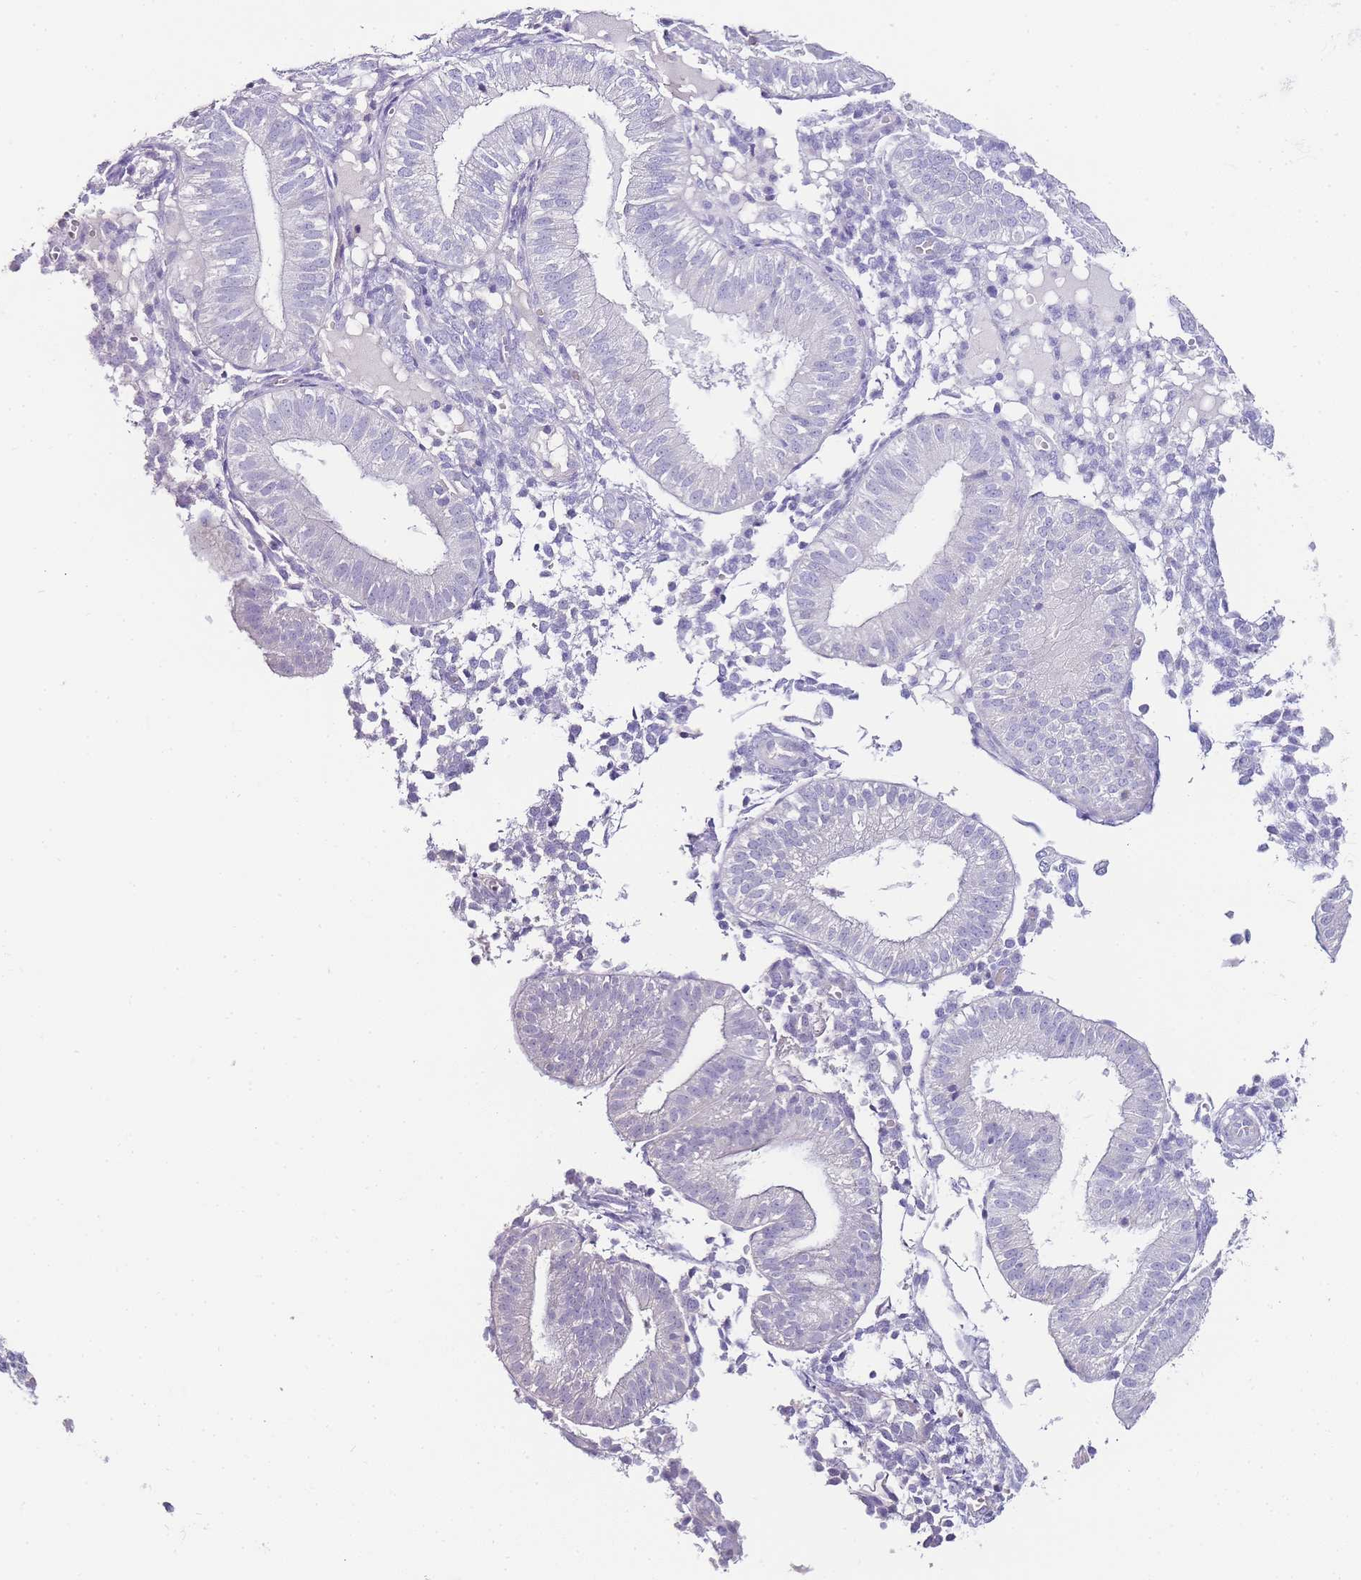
{"staining": {"intensity": "negative", "quantity": "none", "location": "none"}, "tissue": "endometrium", "cell_type": "Cells in endometrial stroma", "image_type": "normal", "snomed": [{"axis": "morphology", "description": "Normal tissue, NOS"}, {"axis": "topography", "description": "Endometrium"}], "caption": "Immunohistochemistry (IHC) histopathology image of unremarkable endometrium: endometrium stained with DAB exhibits no significant protein staining in cells in endometrial stroma.", "gene": "DPP4", "patient": {"sex": "female", "age": 39}}